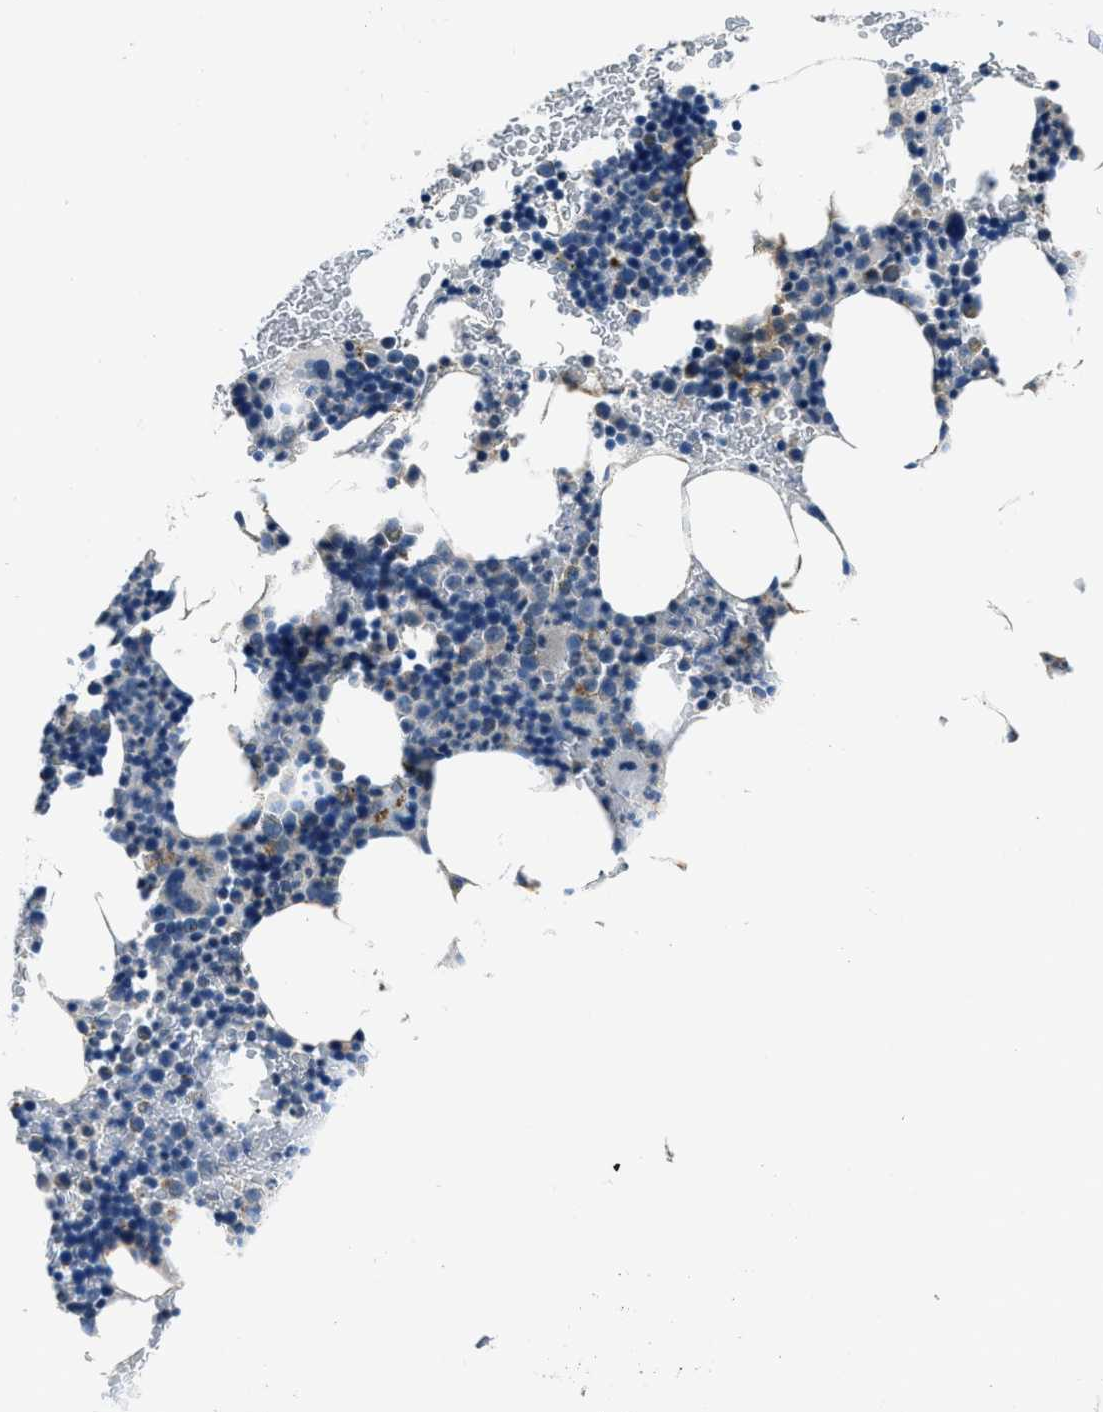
{"staining": {"intensity": "negative", "quantity": "none", "location": "none"}, "tissue": "bone marrow", "cell_type": "Hematopoietic cells", "image_type": "normal", "snomed": [{"axis": "morphology", "description": "Normal tissue, NOS"}, {"axis": "morphology", "description": "Inflammation, NOS"}, {"axis": "topography", "description": "Bone marrow"}], "caption": "Immunohistochemistry (IHC) of benign bone marrow reveals no staining in hematopoietic cells. (DAB (3,3'-diaminobenzidine) immunohistochemistry (IHC), high magnification).", "gene": "ADAM2", "patient": {"sex": "female", "age": 70}}